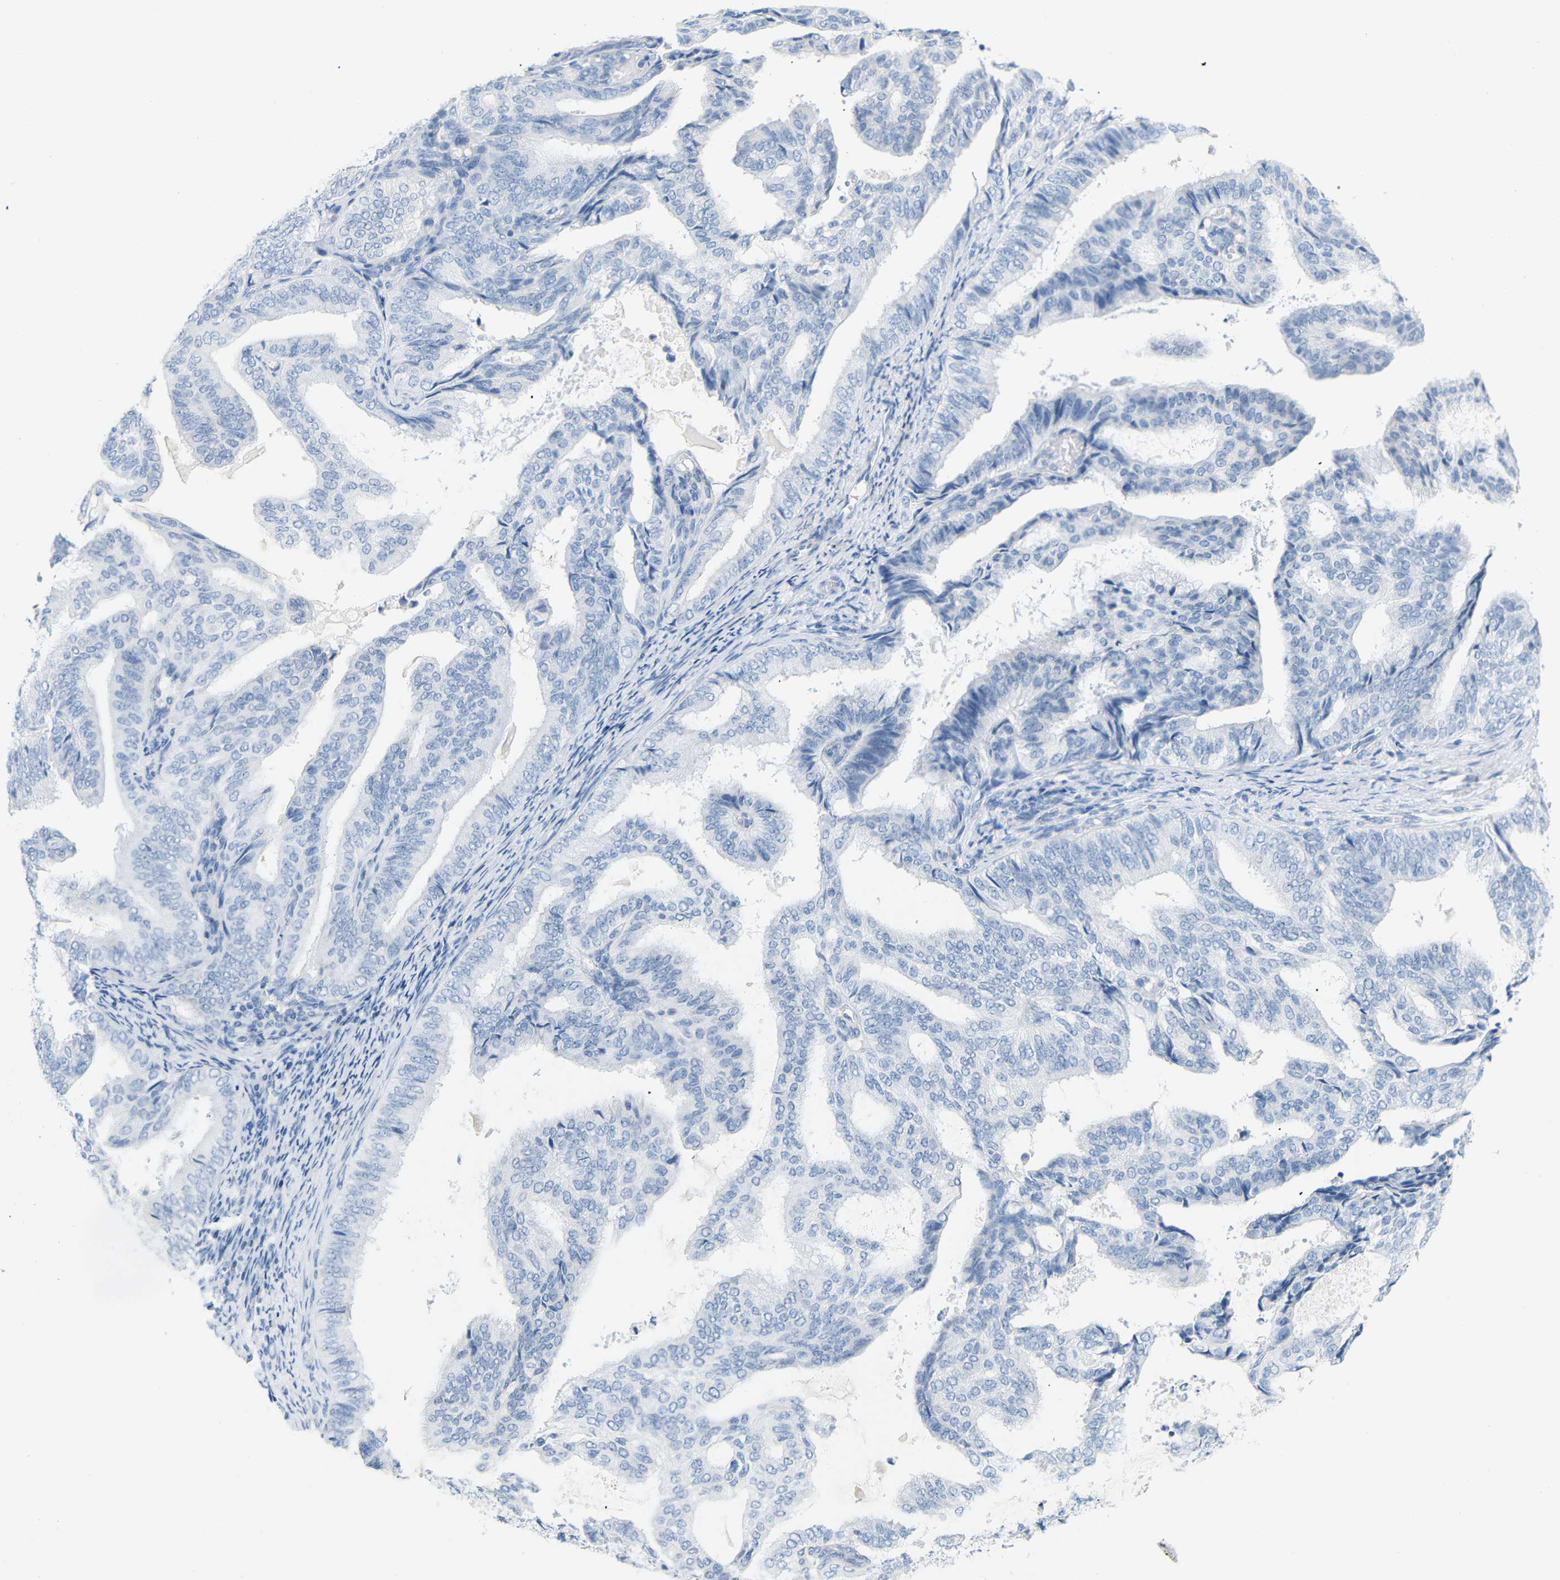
{"staining": {"intensity": "negative", "quantity": "none", "location": "none"}, "tissue": "endometrial cancer", "cell_type": "Tumor cells", "image_type": "cancer", "snomed": [{"axis": "morphology", "description": "Adenocarcinoma, NOS"}, {"axis": "topography", "description": "Endometrium"}], "caption": "Tumor cells are negative for protein expression in human endometrial cancer.", "gene": "OPN1SW", "patient": {"sex": "female", "age": 58}}